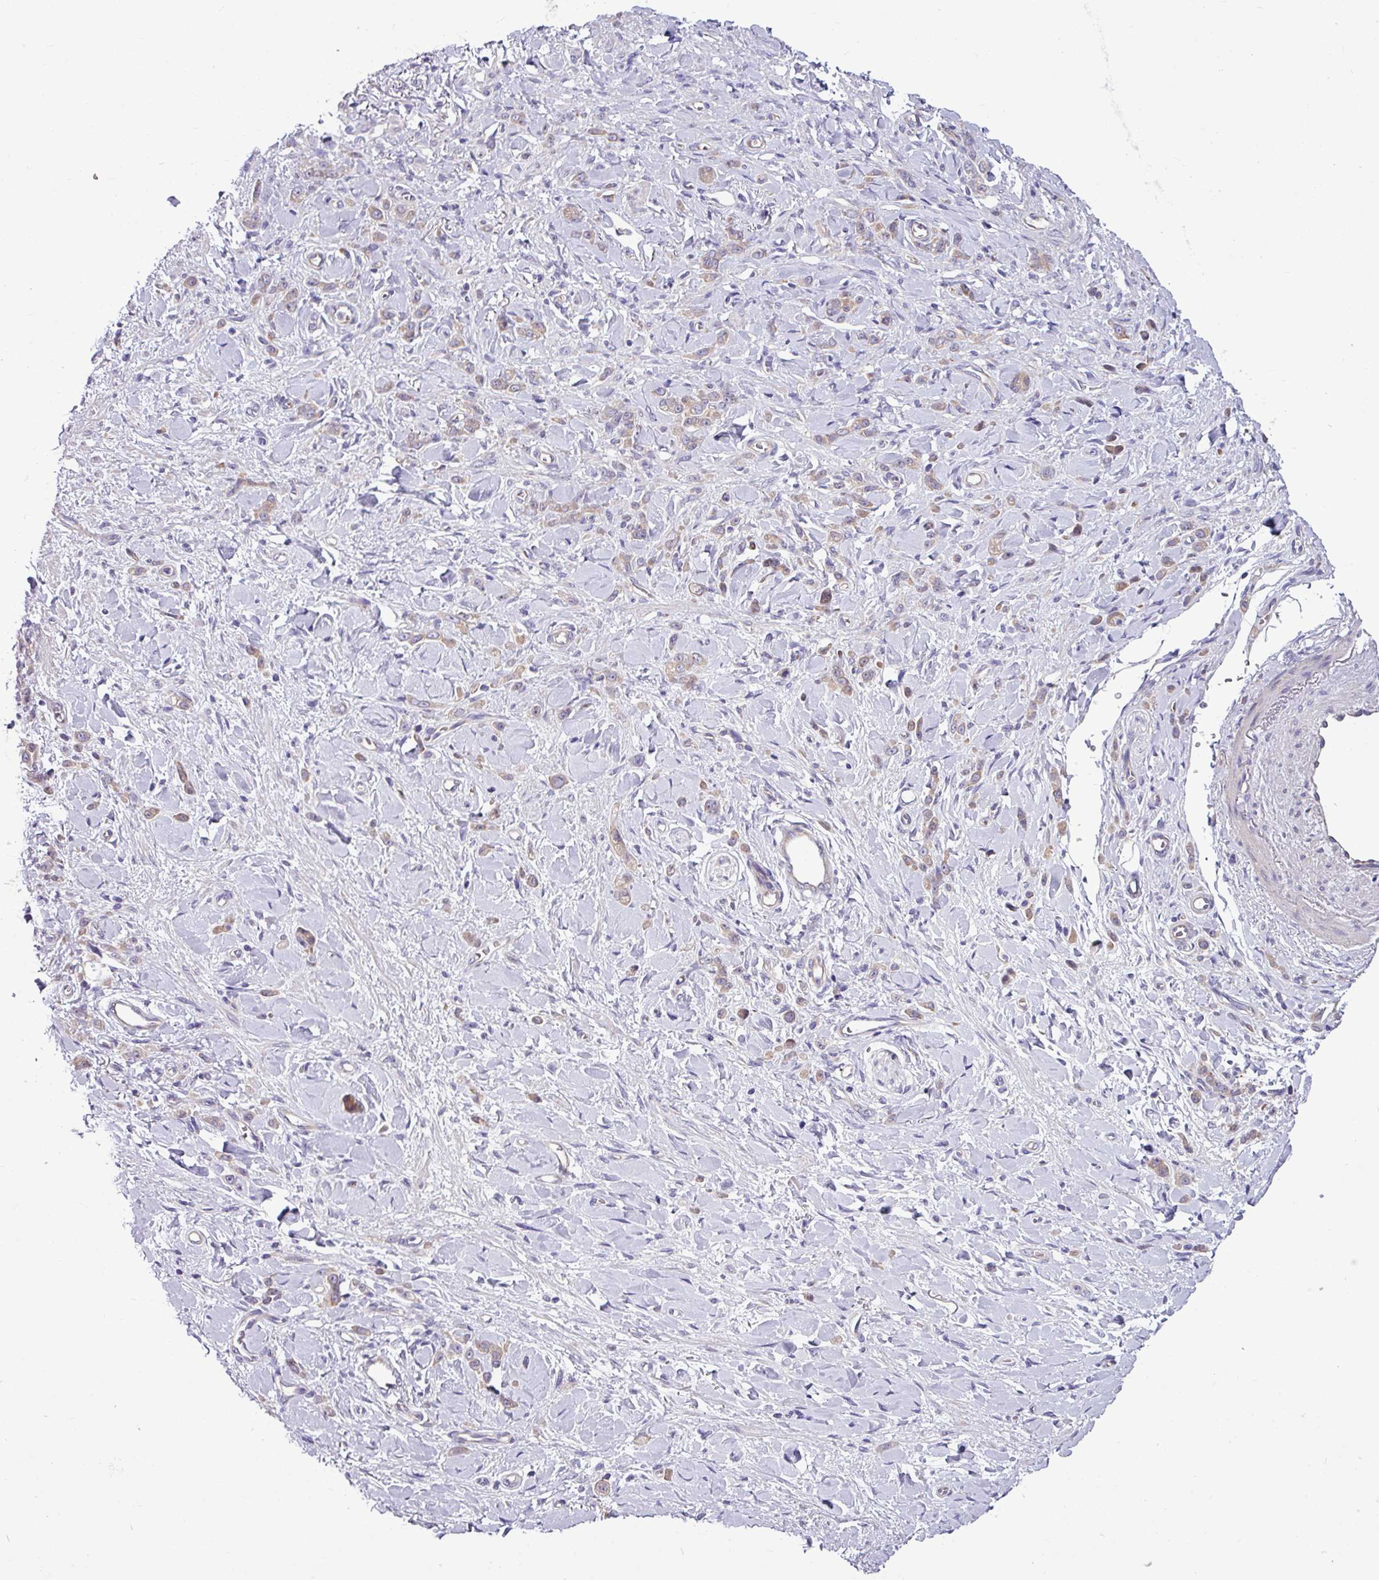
{"staining": {"intensity": "weak", "quantity": ">75%", "location": "cytoplasmic/membranous"}, "tissue": "stomach cancer", "cell_type": "Tumor cells", "image_type": "cancer", "snomed": [{"axis": "morphology", "description": "Normal tissue, NOS"}, {"axis": "morphology", "description": "Adenocarcinoma, NOS"}, {"axis": "topography", "description": "Stomach"}], "caption": "Weak cytoplasmic/membranous positivity for a protein is seen in about >75% of tumor cells of stomach cancer (adenocarcinoma) using immunohistochemistry (IHC).", "gene": "MROH2A", "patient": {"sex": "male", "age": 82}}